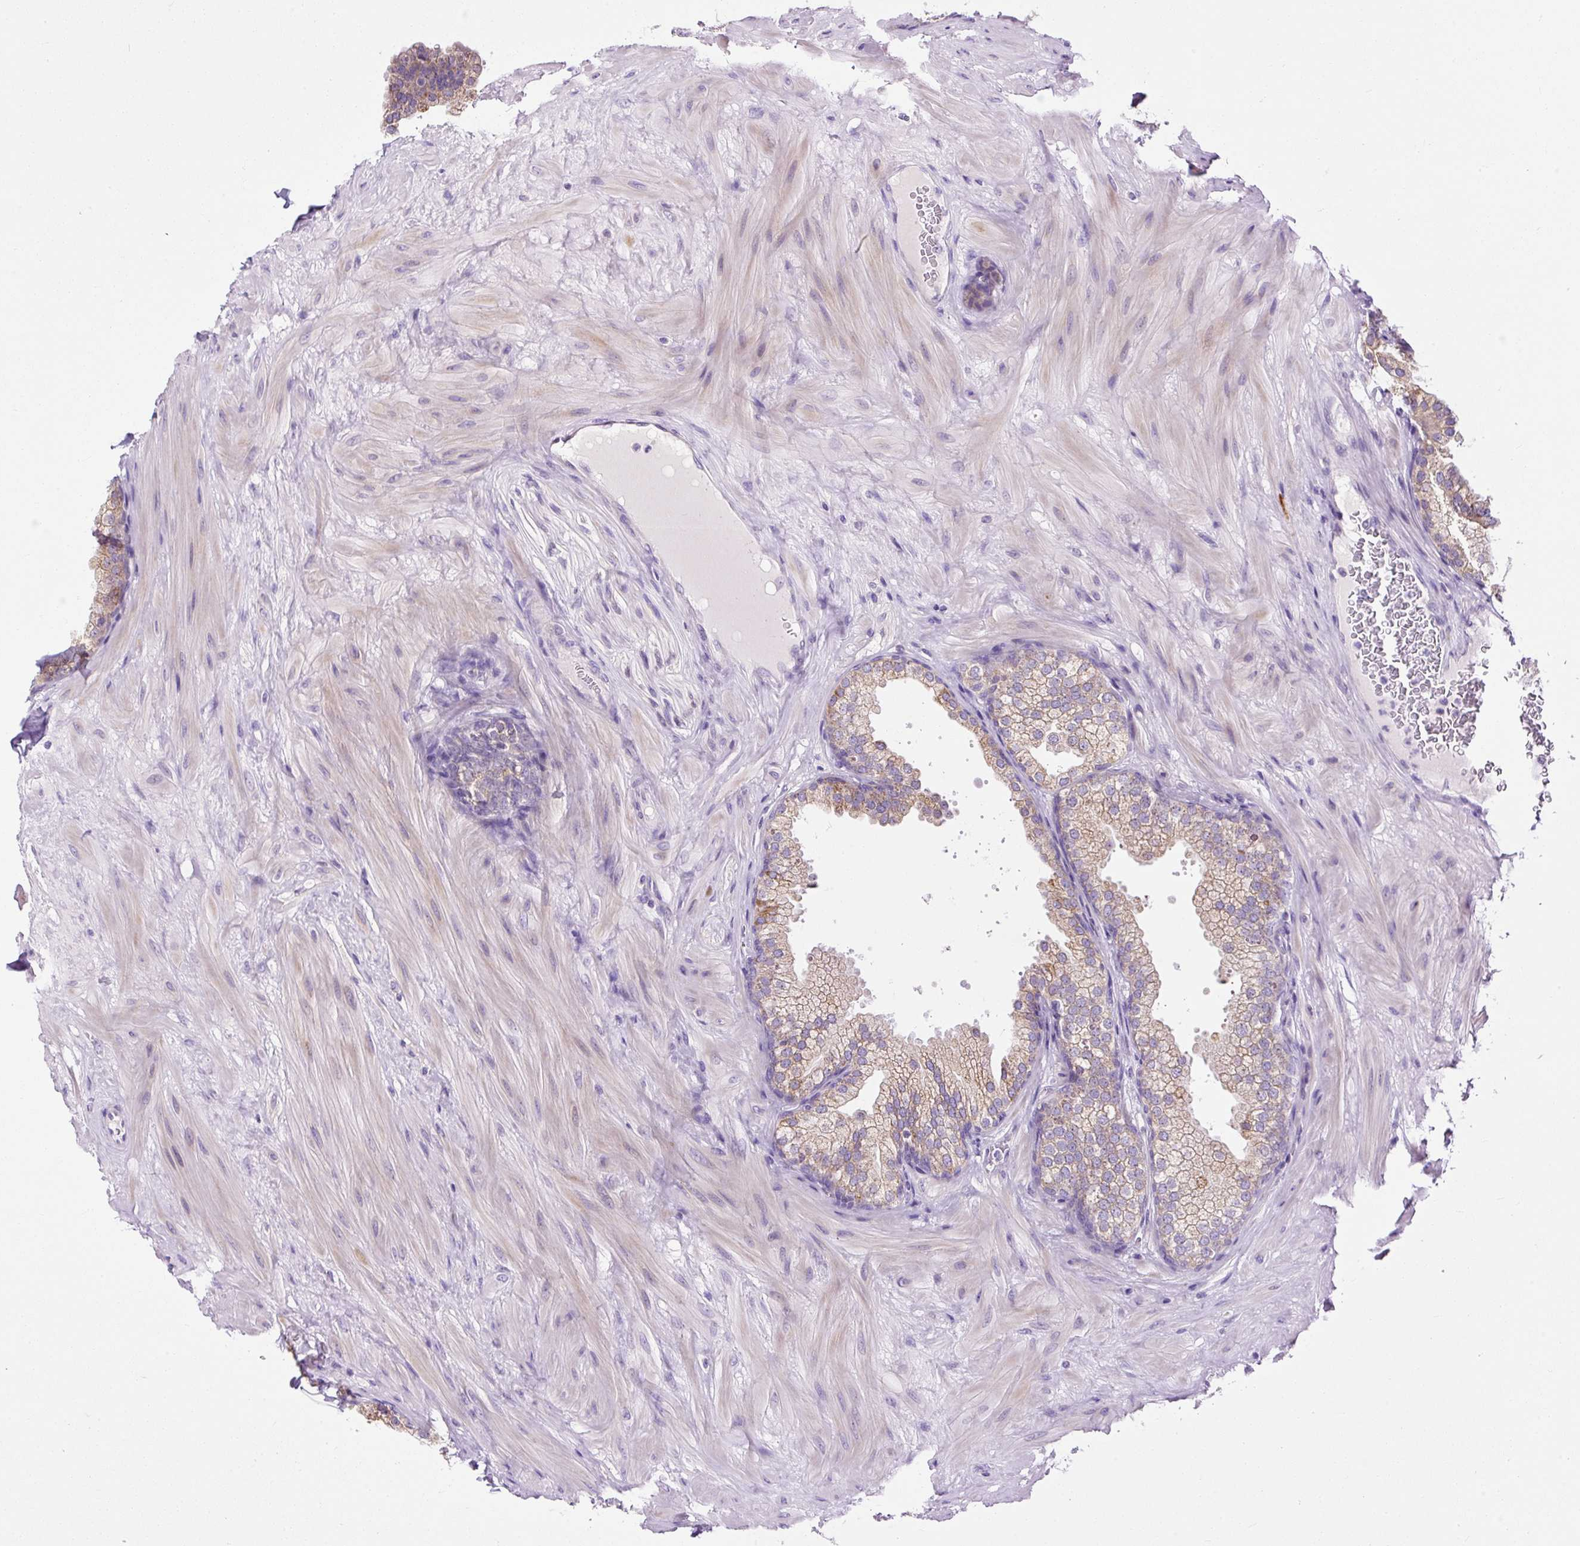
{"staining": {"intensity": "moderate", "quantity": "25%-75%", "location": "cytoplasmic/membranous"}, "tissue": "prostate", "cell_type": "Glandular cells", "image_type": "normal", "snomed": [{"axis": "morphology", "description": "Normal tissue, NOS"}, {"axis": "topography", "description": "Prostate"}], "caption": "There is medium levels of moderate cytoplasmic/membranous positivity in glandular cells of unremarkable prostate, as demonstrated by immunohistochemical staining (brown color).", "gene": "FMC1", "patient": {"sex": "male", "age": 37}}